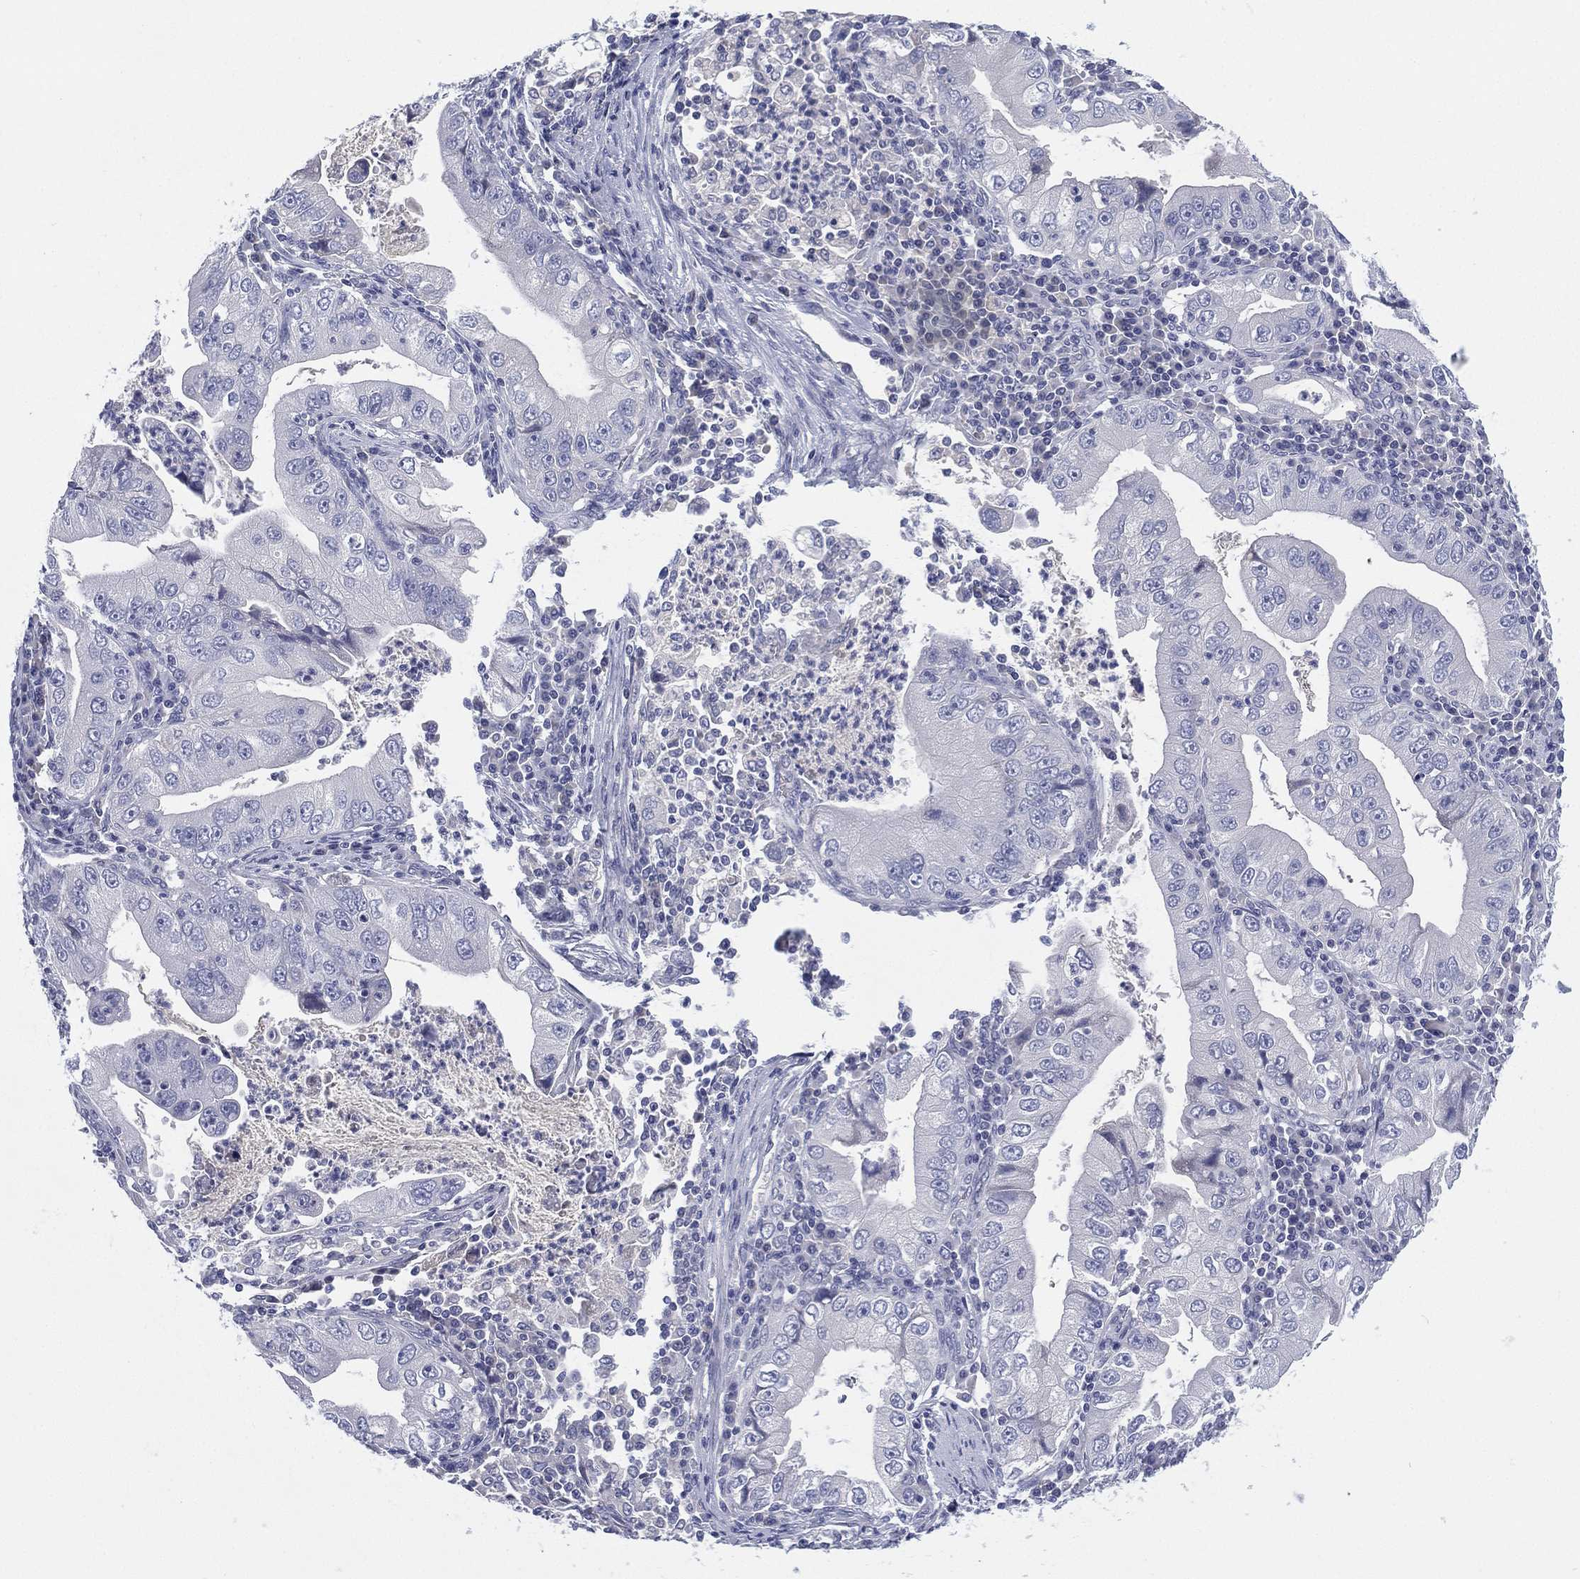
{"staining": {"intensity": "negative", "quantity": "none", "location": "none"}, "tissue": "stomach cancer", "cell_type": "Tumor cells", "image_type": "cancer", "snomed": [{"axis": "morphology", "description": "Adenocarcinoma, NOS"}, {"axis": "topography", "description": "Stomach"}], "caption": "Immunohistochemistry micrograph of neoplastic tissue: stomach cancer stained with DAB exhibits no significant protein positivity in tumor cells.", "gene": "CYP2D6", "patient": {"sex": "male", "age": 76}}